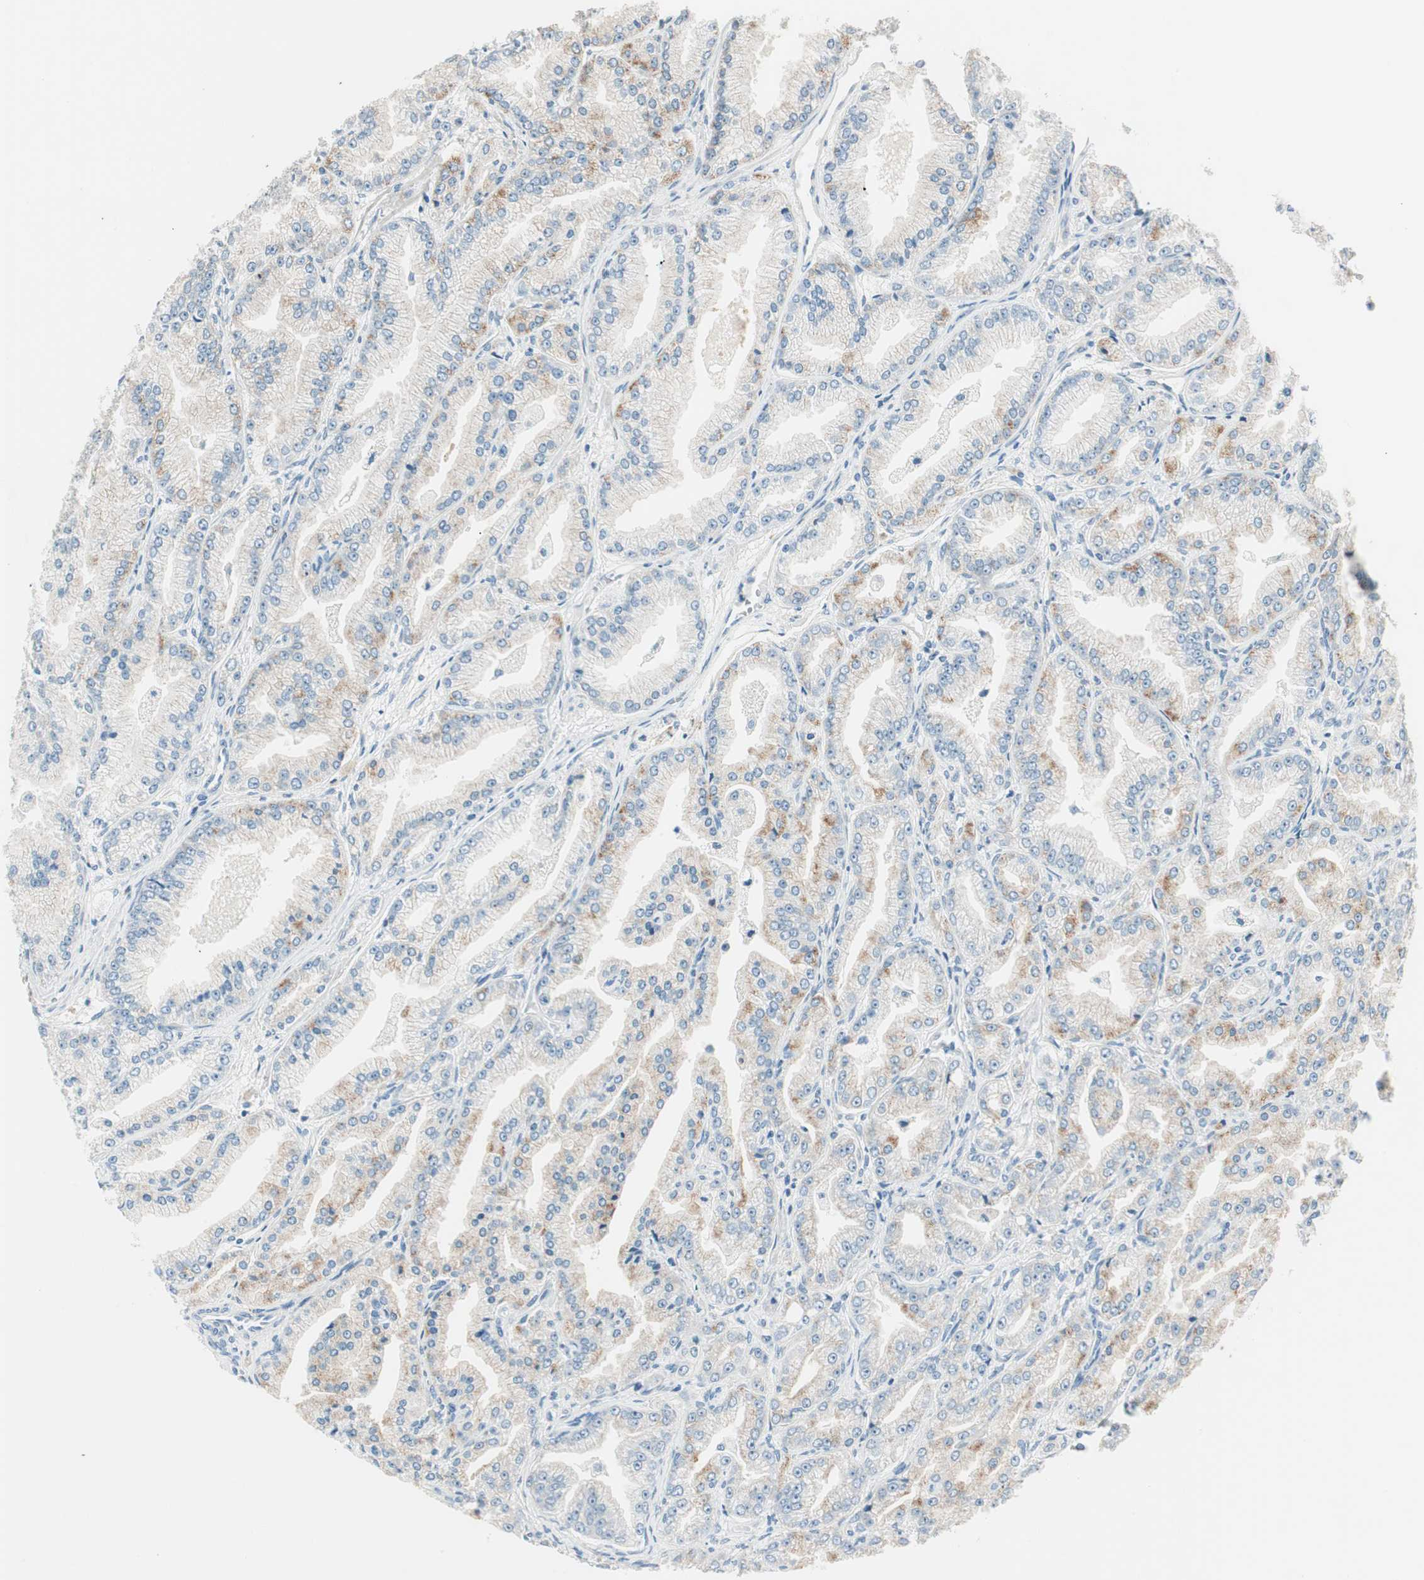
{"staining": {"intensity": "weak", "quantity": ">75%", "location": "cytoplasmic/membranous"}, "tissue": "prostate cancer", "cell_type": "Tumor cells", "image_type": "cancer", "snomed": [{"axis": "morphology", "description": "Adenocarcinoma, High grade"}, {"axis": "topography", "description": "Prostate"}], "caption": "This micrograph exhibits prostate high-grade adenocarcinoma stained with IHC to label a protein in brown. The cytoplasmic/membranous of tumor cells show weak positivity for the protein. Nuclei are counter-stained blue.", "gene": "GNAO1", "patient": {"sex": "male", "age": 61}}